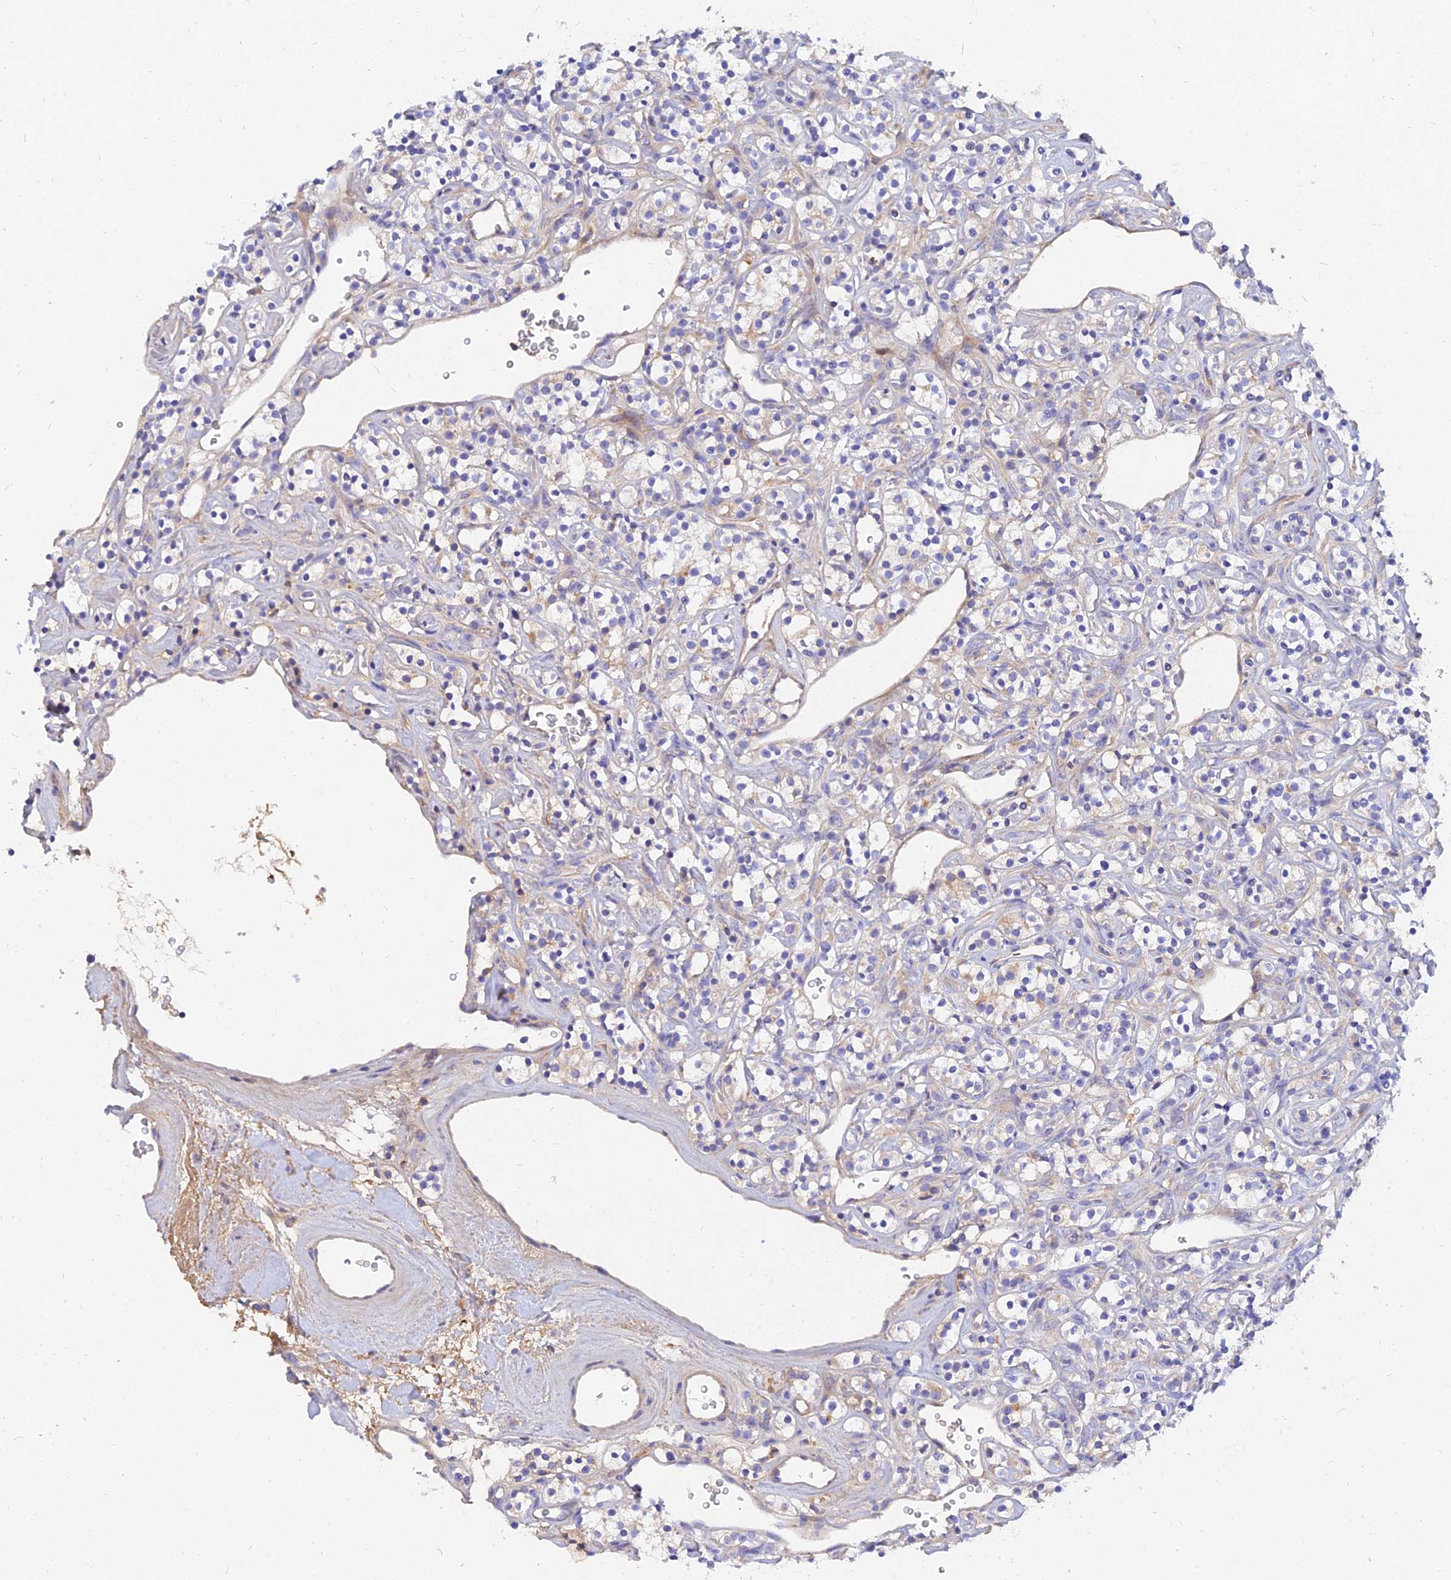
{"staining": {"intensity": "weak", "quantity": "<25%", "location": "cytoplasmic/membranous"}, "tissue": "renal cancer", "cell_type": "Tumor cells", "image_type": "cancer", "snomed": [{"axis": "morphology", "description": "Adenocarcinoma, NOS"}, {"axis": "topography", "description": "Kidney"}], "caption": "This photomicrograph is of renal cancer stained with IHC to label a protein in brown with the nuclei are counter-stained blue. There is no expression in tumor cells. Nuclei are stained in blue.", "gene": "MROH1", "patient": {"sex": "male", "age": 77}}